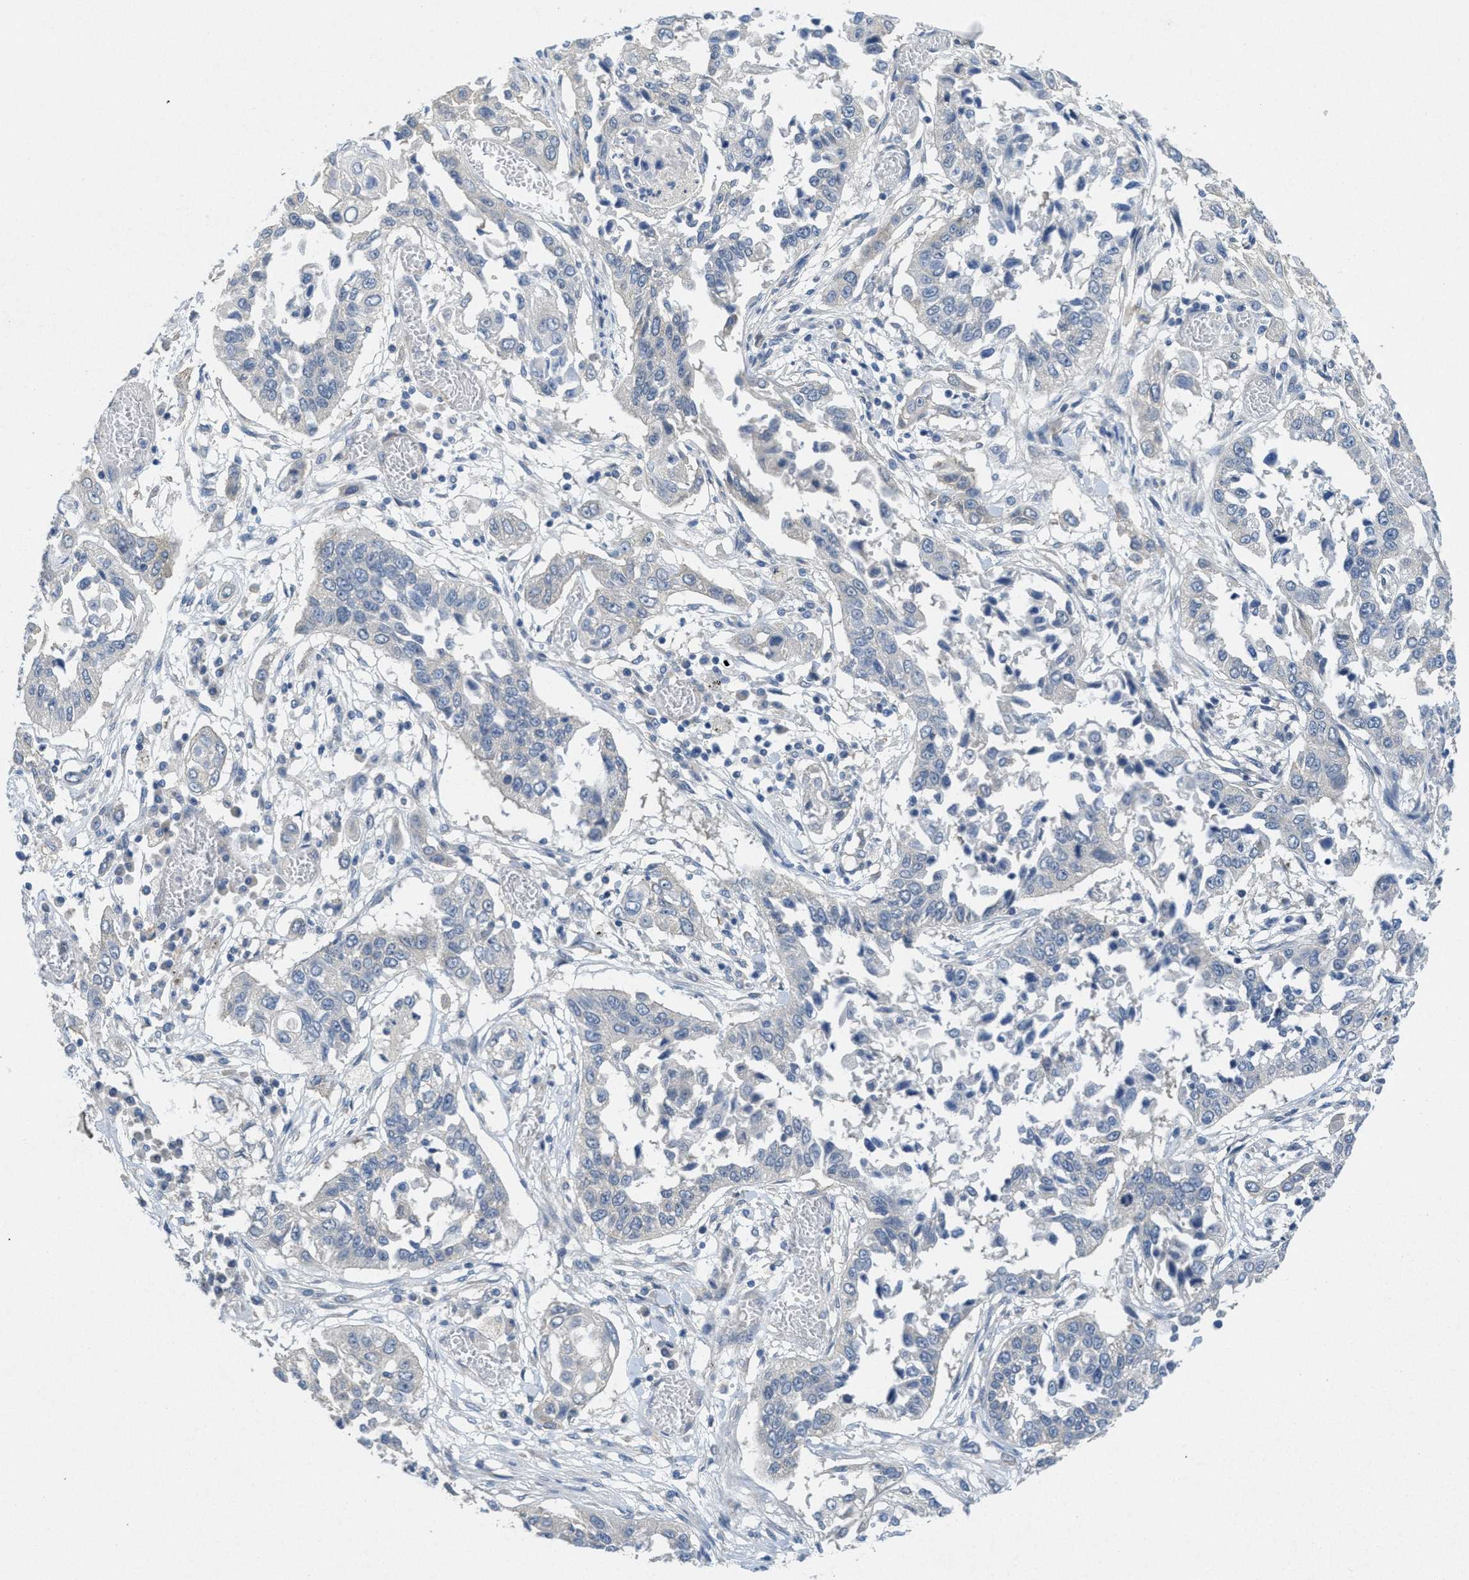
{"staining": {"intensity": "negative", "quantity": "none", "location": "none"}, "tissue": "lung cancer", "cell_type": "Tumor cells", "image_type": "cancer", "snomed": [{"axis": "morphology", "description": "Squamous cell carcinoma, NOS"}, {"axis": "topography", "description": "Lung"}], "caption": "The immunohistochemistry (IHC) photomicrograph has no significant expression in tumor cells of lung squamous cell carcinoma tissue.", "gene": "ZFYVE9", "patient": {"sex": "male", "age": 71}}